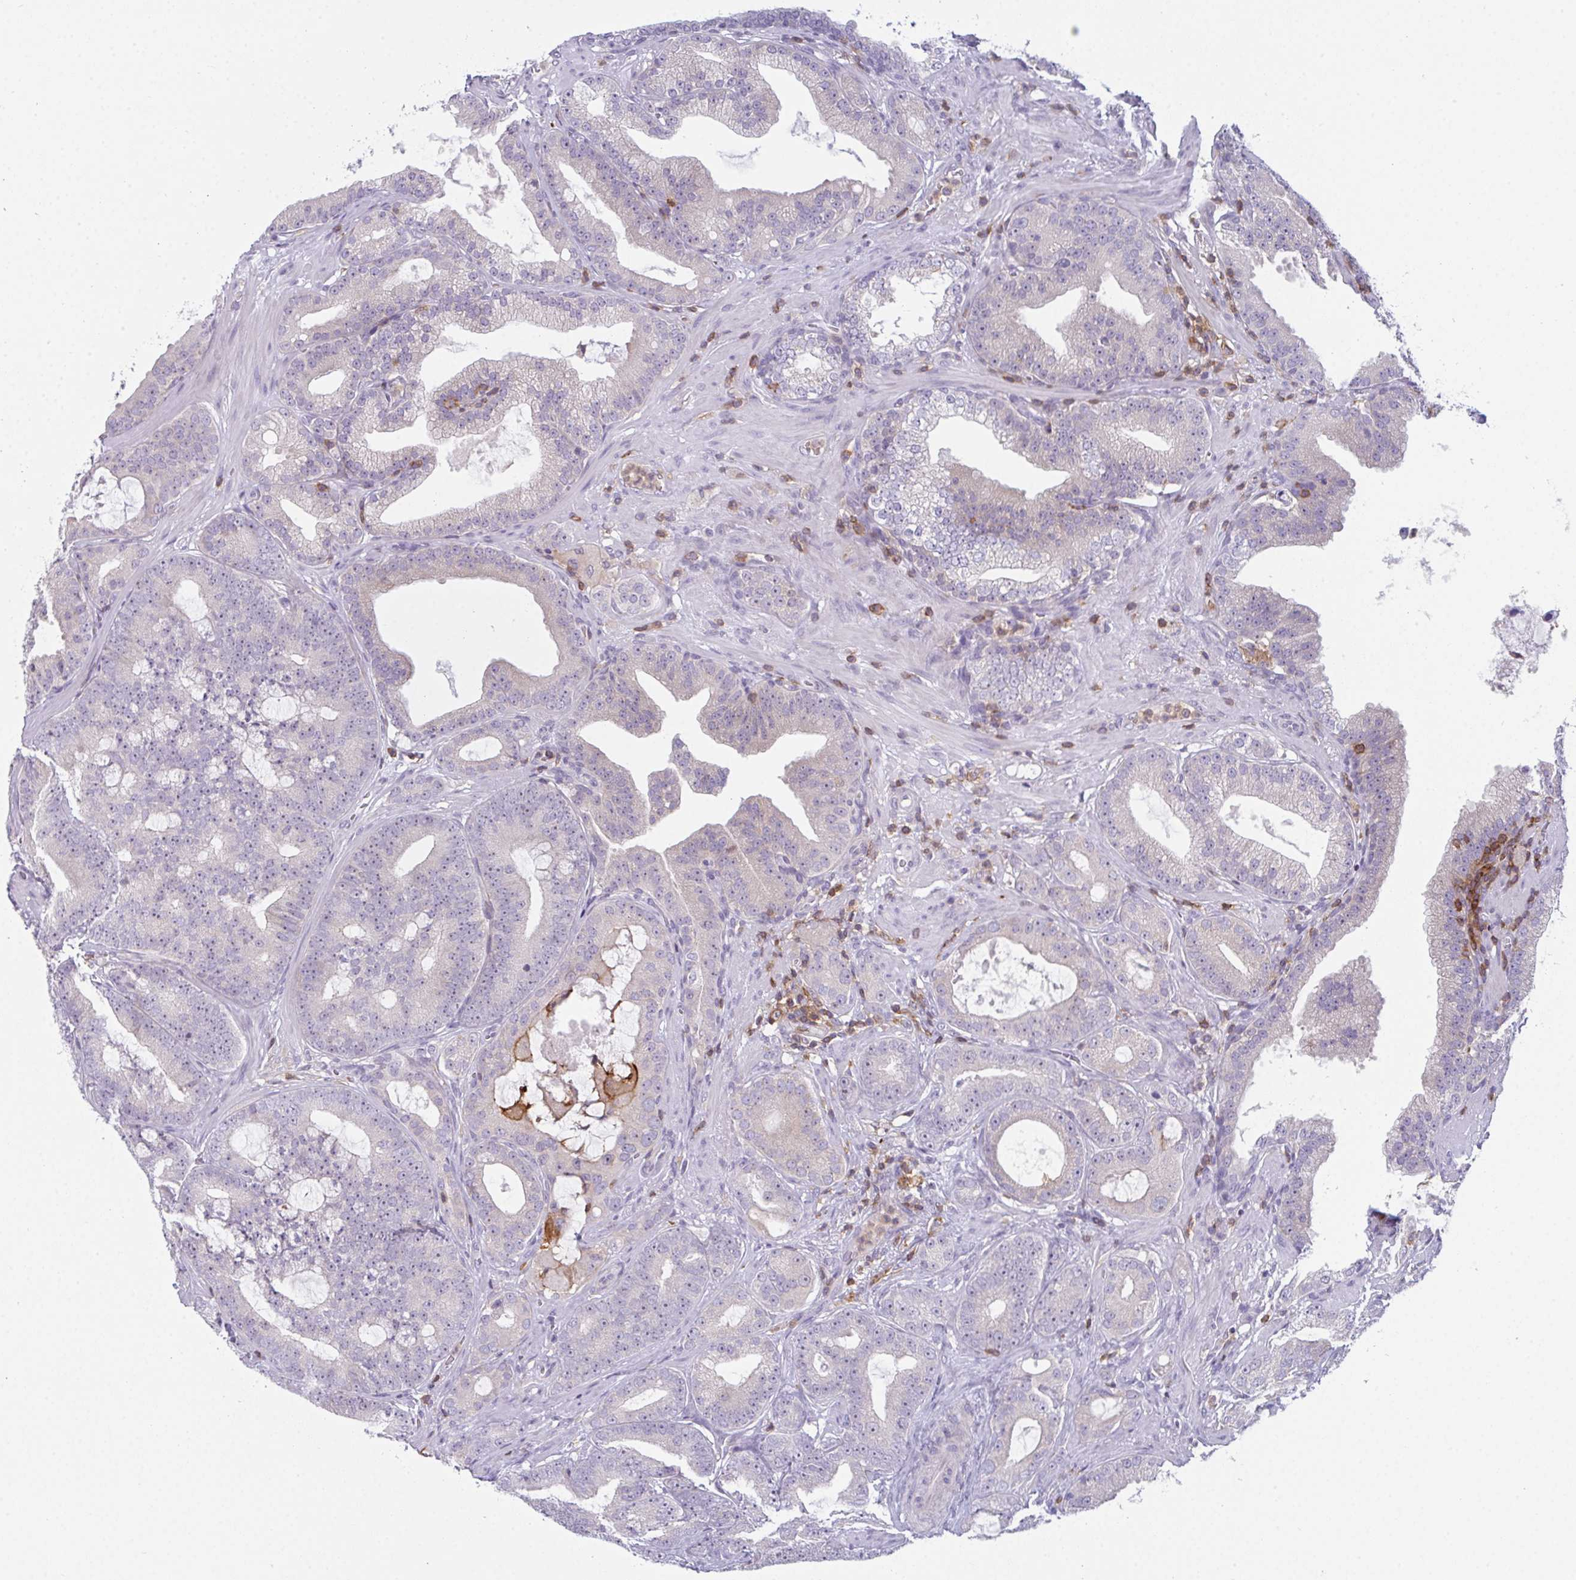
{"staining": {"intensity": "negative", "quantity": "none", "location": "none"}, "tissue": "prostate cancer", "cell_type": "Tumor cells", "image_type": "cancer", "snomed": [{"axis": "morphology", "description": "Adenocarcinoma, High grade"}, {"axis": "topography", "description": "Prostate"}], "caption": "Human prostate cancer (adenocarcinoma (high-grade)) stained for a protein using immunohistochemistry (IHC) demonstrates no expression in tumor cells.", "gene": "CD80", "patient": {"sex": "male", "age": 65}}